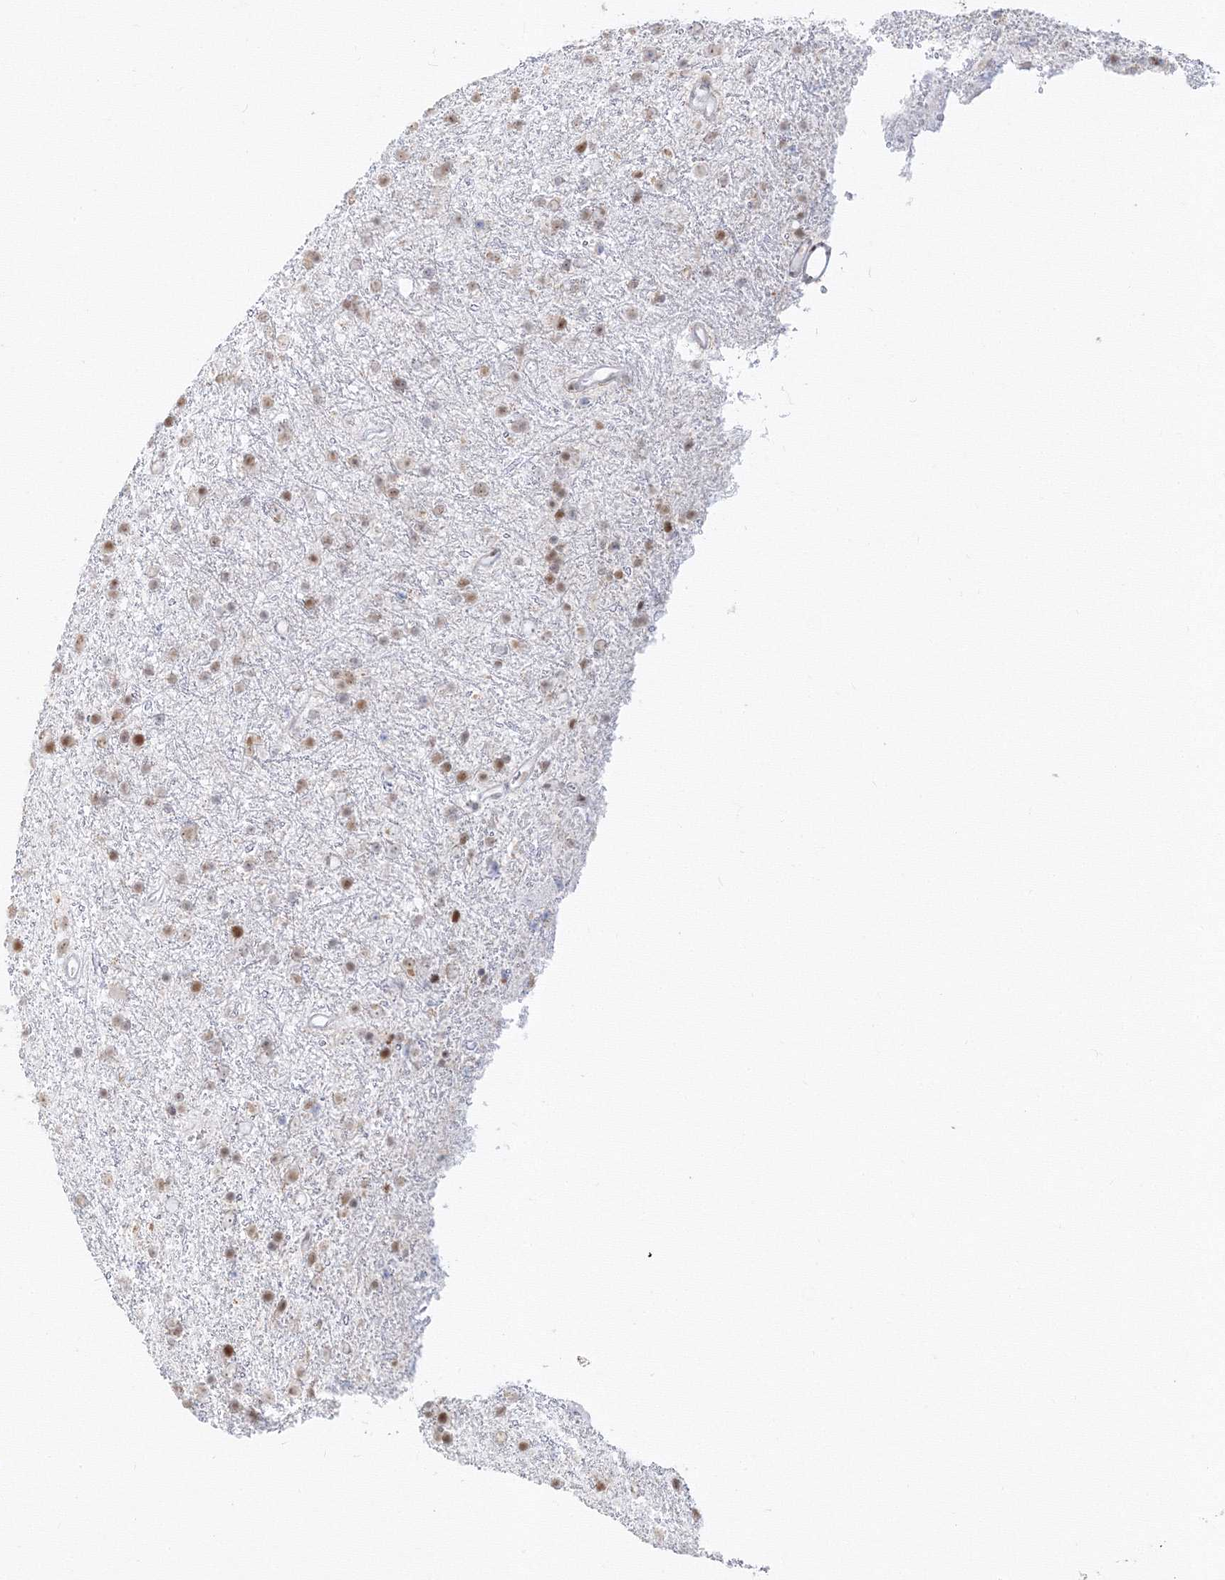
{"staining": {"intensity": "moderate", "quantity": ">75%", "location": "nuclear"}, "tissue": "glioma", "cell_type": "Tumor cells", "image_type": "cancer", "snomed": [{"axis": "morphology", "description": "Glioma, malignant, Low grade"}, {"axis": "topography", "description": "Cerebral cortex"}], "caption": "High-power microscopy captured an IHC image of malignant low-grade glioma, revealing moderate nuclear positivity in approximately >75% of tumor cells. The staining is performed using DAB brown chromogen to label protein expression. The nuclei are counter-stained blue using hematoxylin.", "gene": "PPP4R2", "patient": {"sex": "female", "age": 39}}